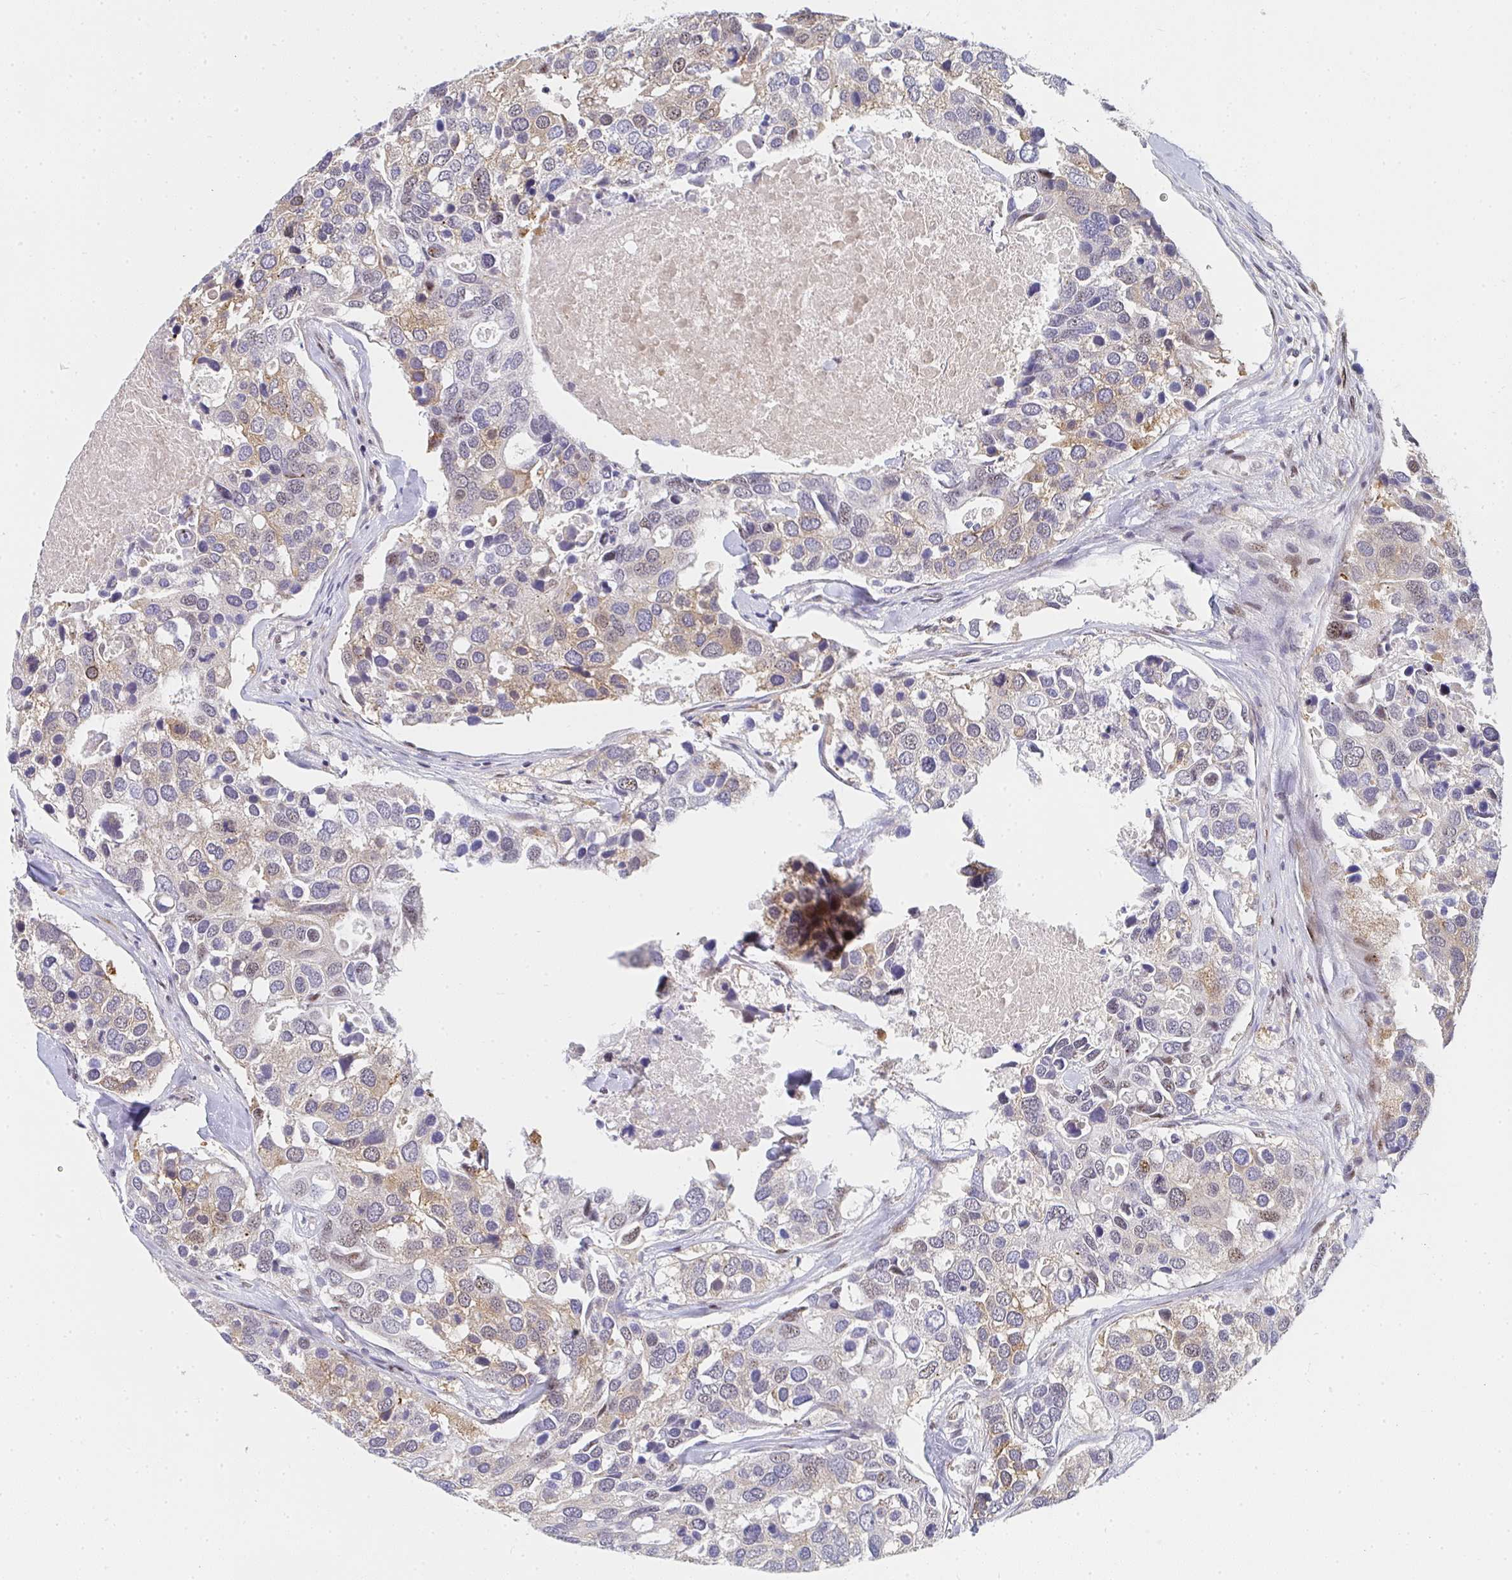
{"staining": {"intensity": "moderate", "quantity": "25%-75%", "location": "cytoplasmic/membranous,nuclear"}, "tissue": "breast cancer", "cell_type": "Tumor cells", "image_type": "cancer", "snomed": [{"axis": "morphology", "description": "Duct carcinoma"}, {"axis": "topography", "description": "Breast"}], "caption": "Approximately 25%-75% of tumor cells in breast infiltrating ductal carcinoma reveal moderate cytoplasmic/membranous and nuclear protein expression as visualized by brown immunohistochemical staining.", "gene": "ZIC3", "patient": {"sex": "female", "age": 83}}